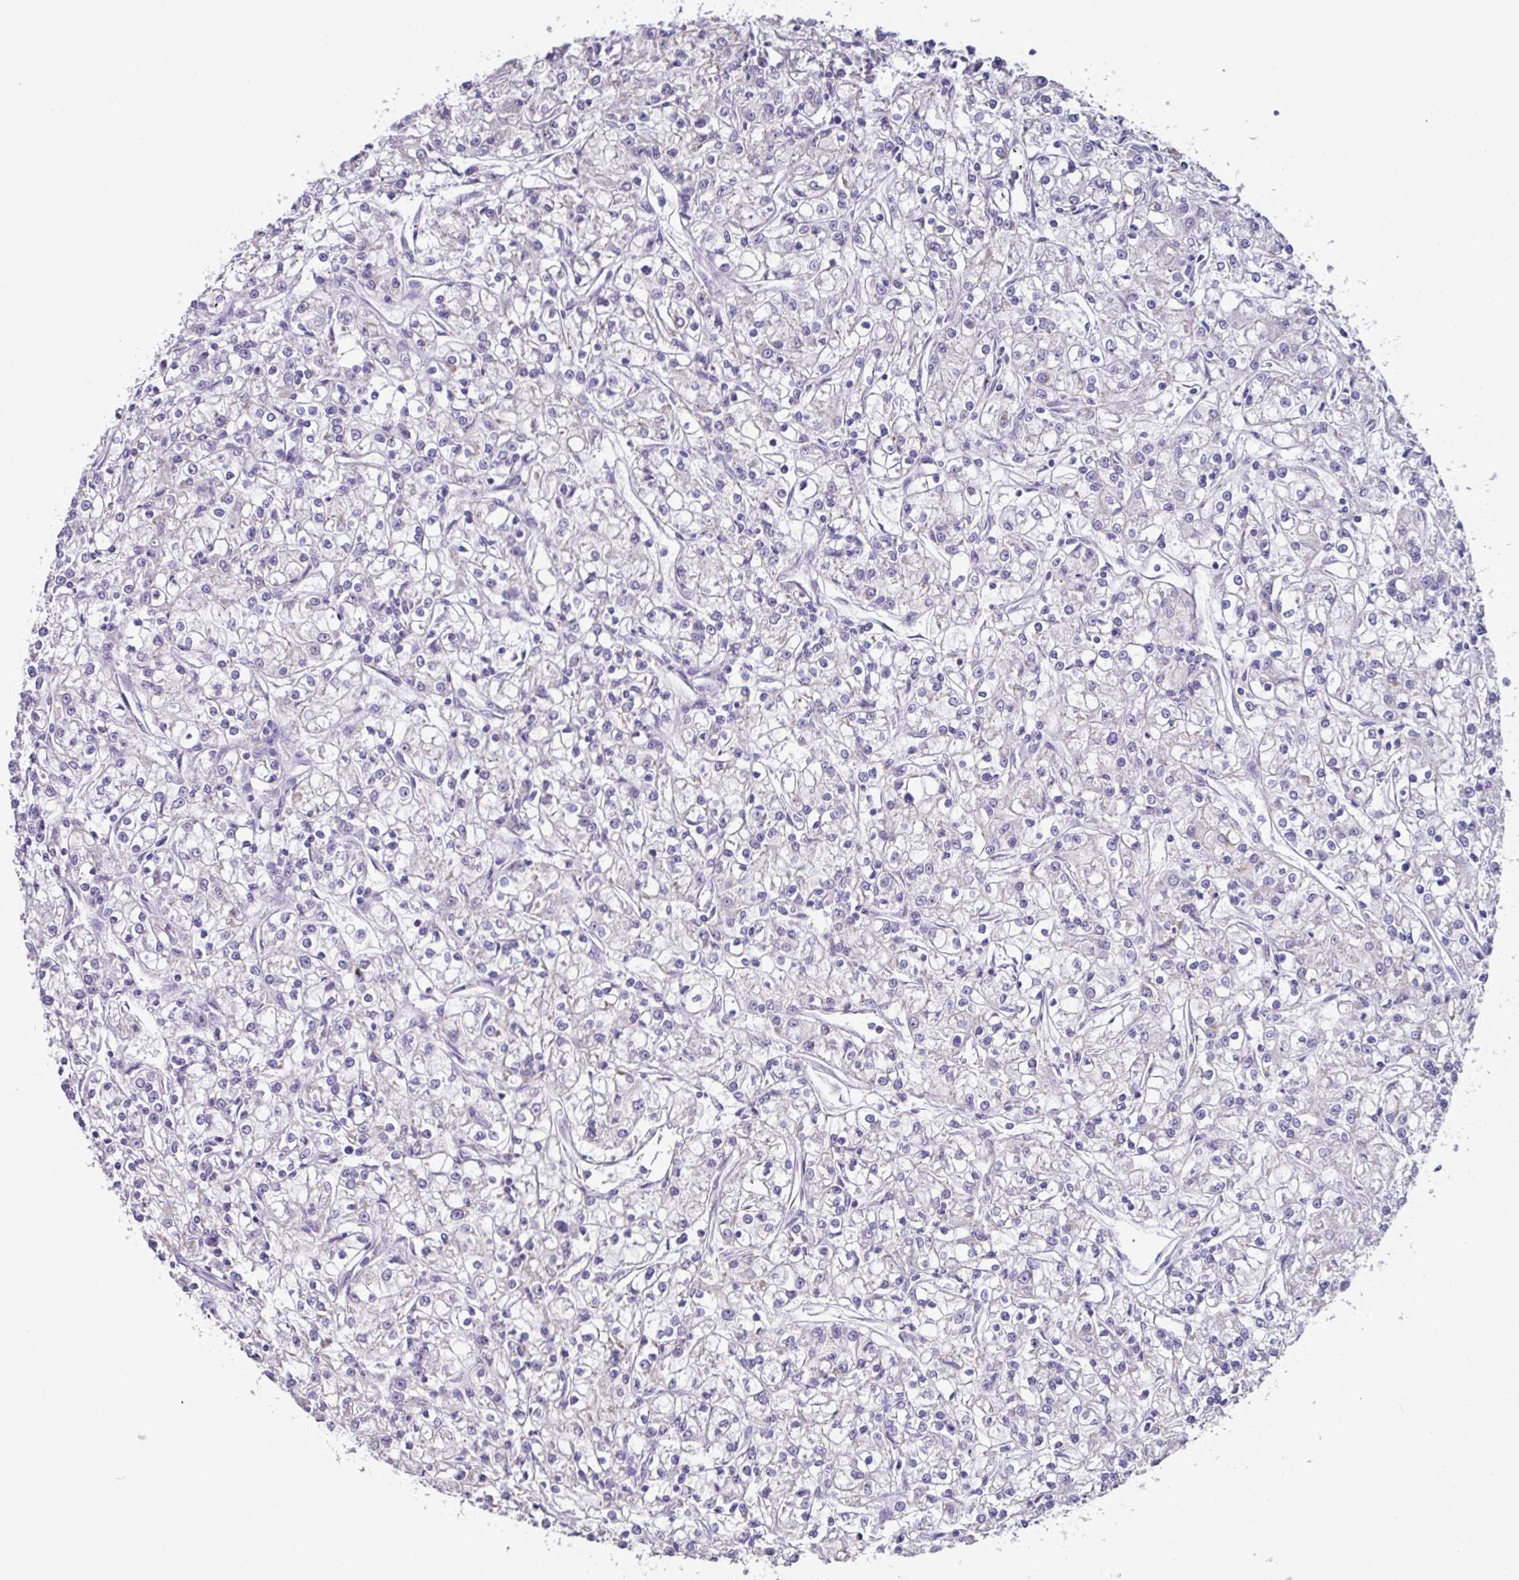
{"staining": {"intensity": "negative", "quantity": "none", "location": "none"}, "tissue": "renal cancer", "cell_type": "Tumor cells", "image_type": "cancer", "snomed": [{"axis": "morphology", "description": "Adenocarcinoma, NOS"}, {"axis": "topography", "description": "Kidney"}], "caption": "Immunohistochemistry photomicrograph of neoplastic tissue: renal cancer stained with DAB shows no significant protein expression in tumor cells.", "gene": "MT-ND4", "patient": {"sex": "female", "age": 59}}